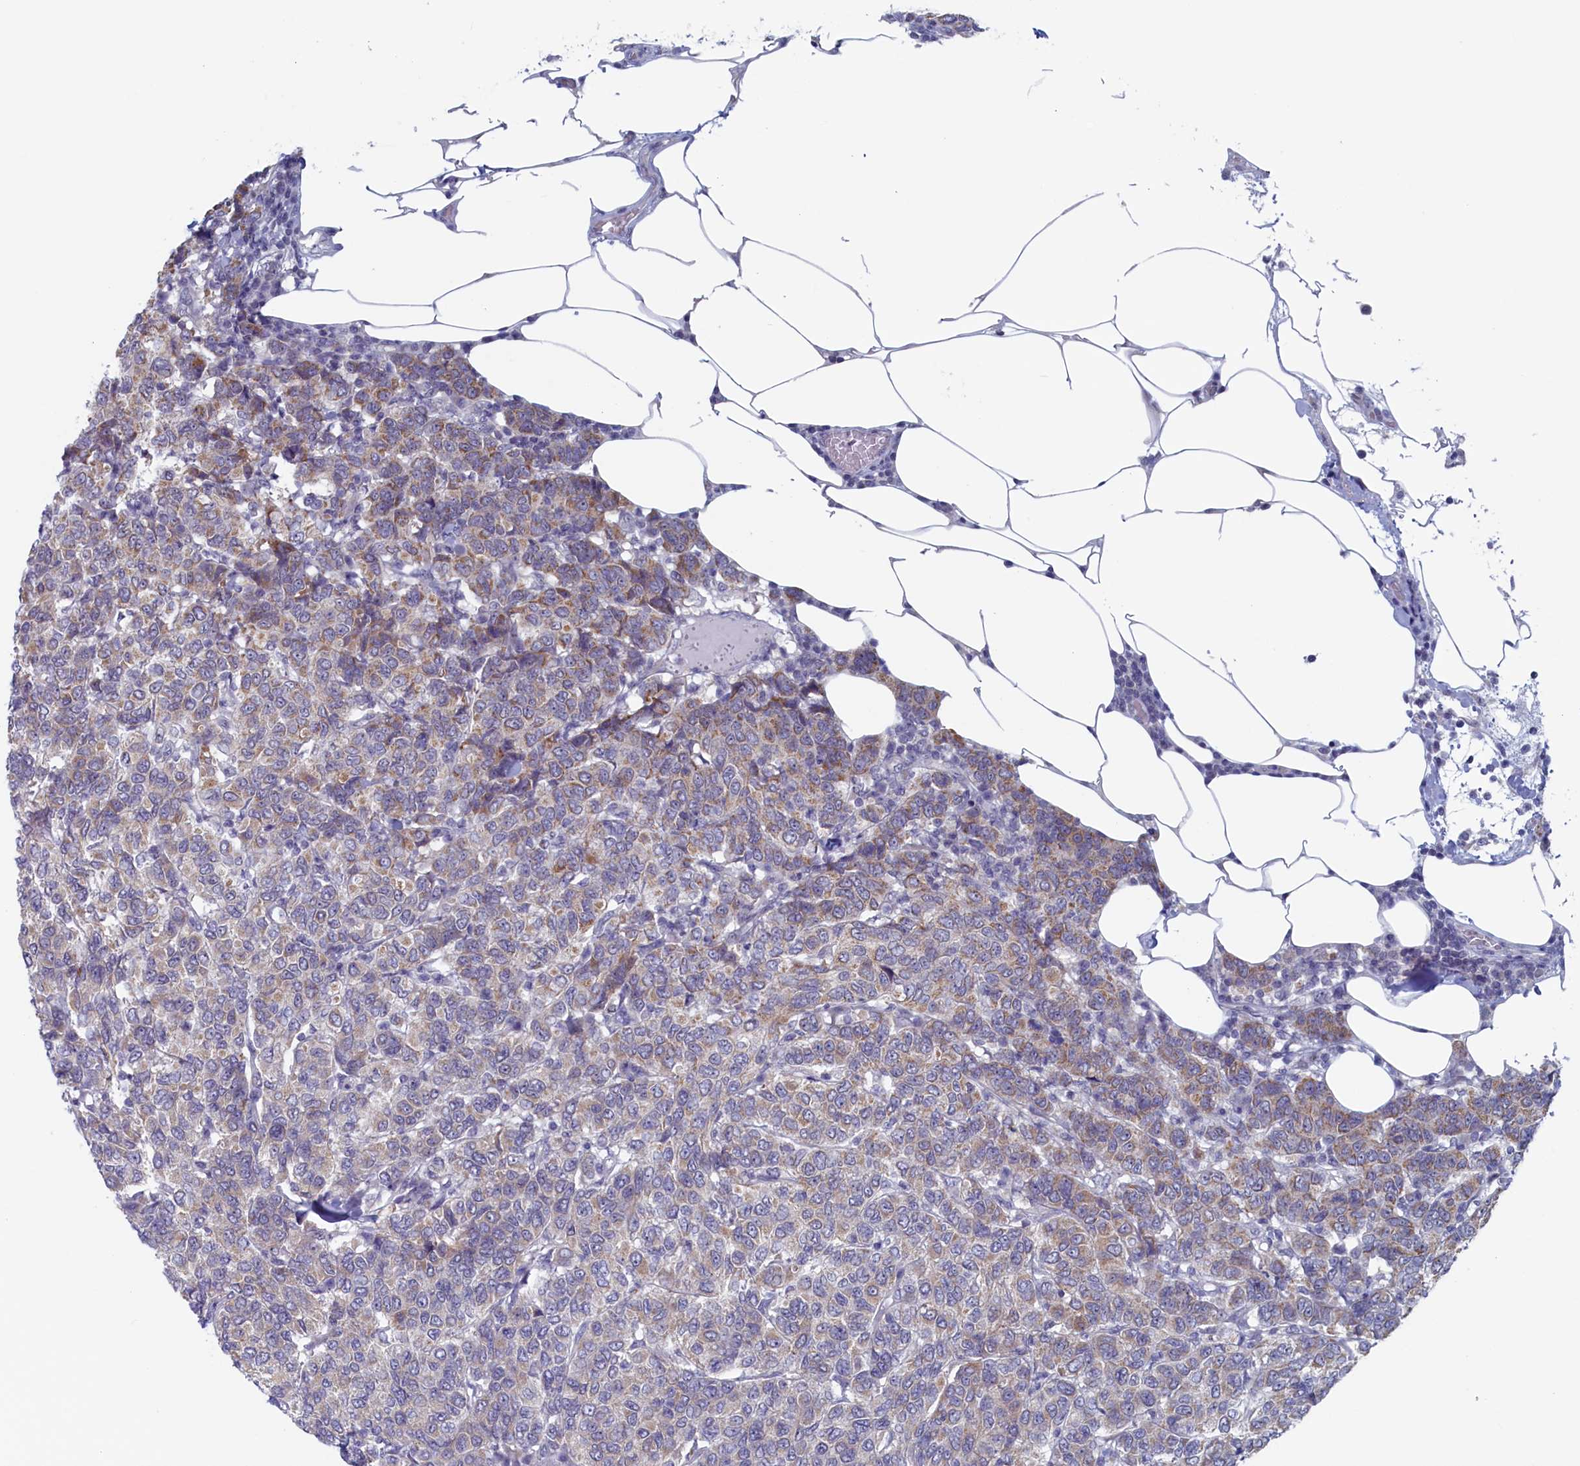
{"staining": {"intensity": "weak", "quantity": "25%-75%", "location": "cytoplasmic/membranous"}, "tissue": "breast cancer", "cell_type": "Tumor cells", "image_type": "cancer", "snomed": [{"axis": "morphology", "description": "Duct carcinoma"}, {"axis": "topography", "description": "Breast"}], "caption": "Breast cancer (intraductal carcinoma) stained for a protein (brown) displays weak cytoplasmic/membranous positive expression in approximately 25%-75% of tumor cells.", "gene": "WDR76", "patient": {"sex": "female", "age": 55}}